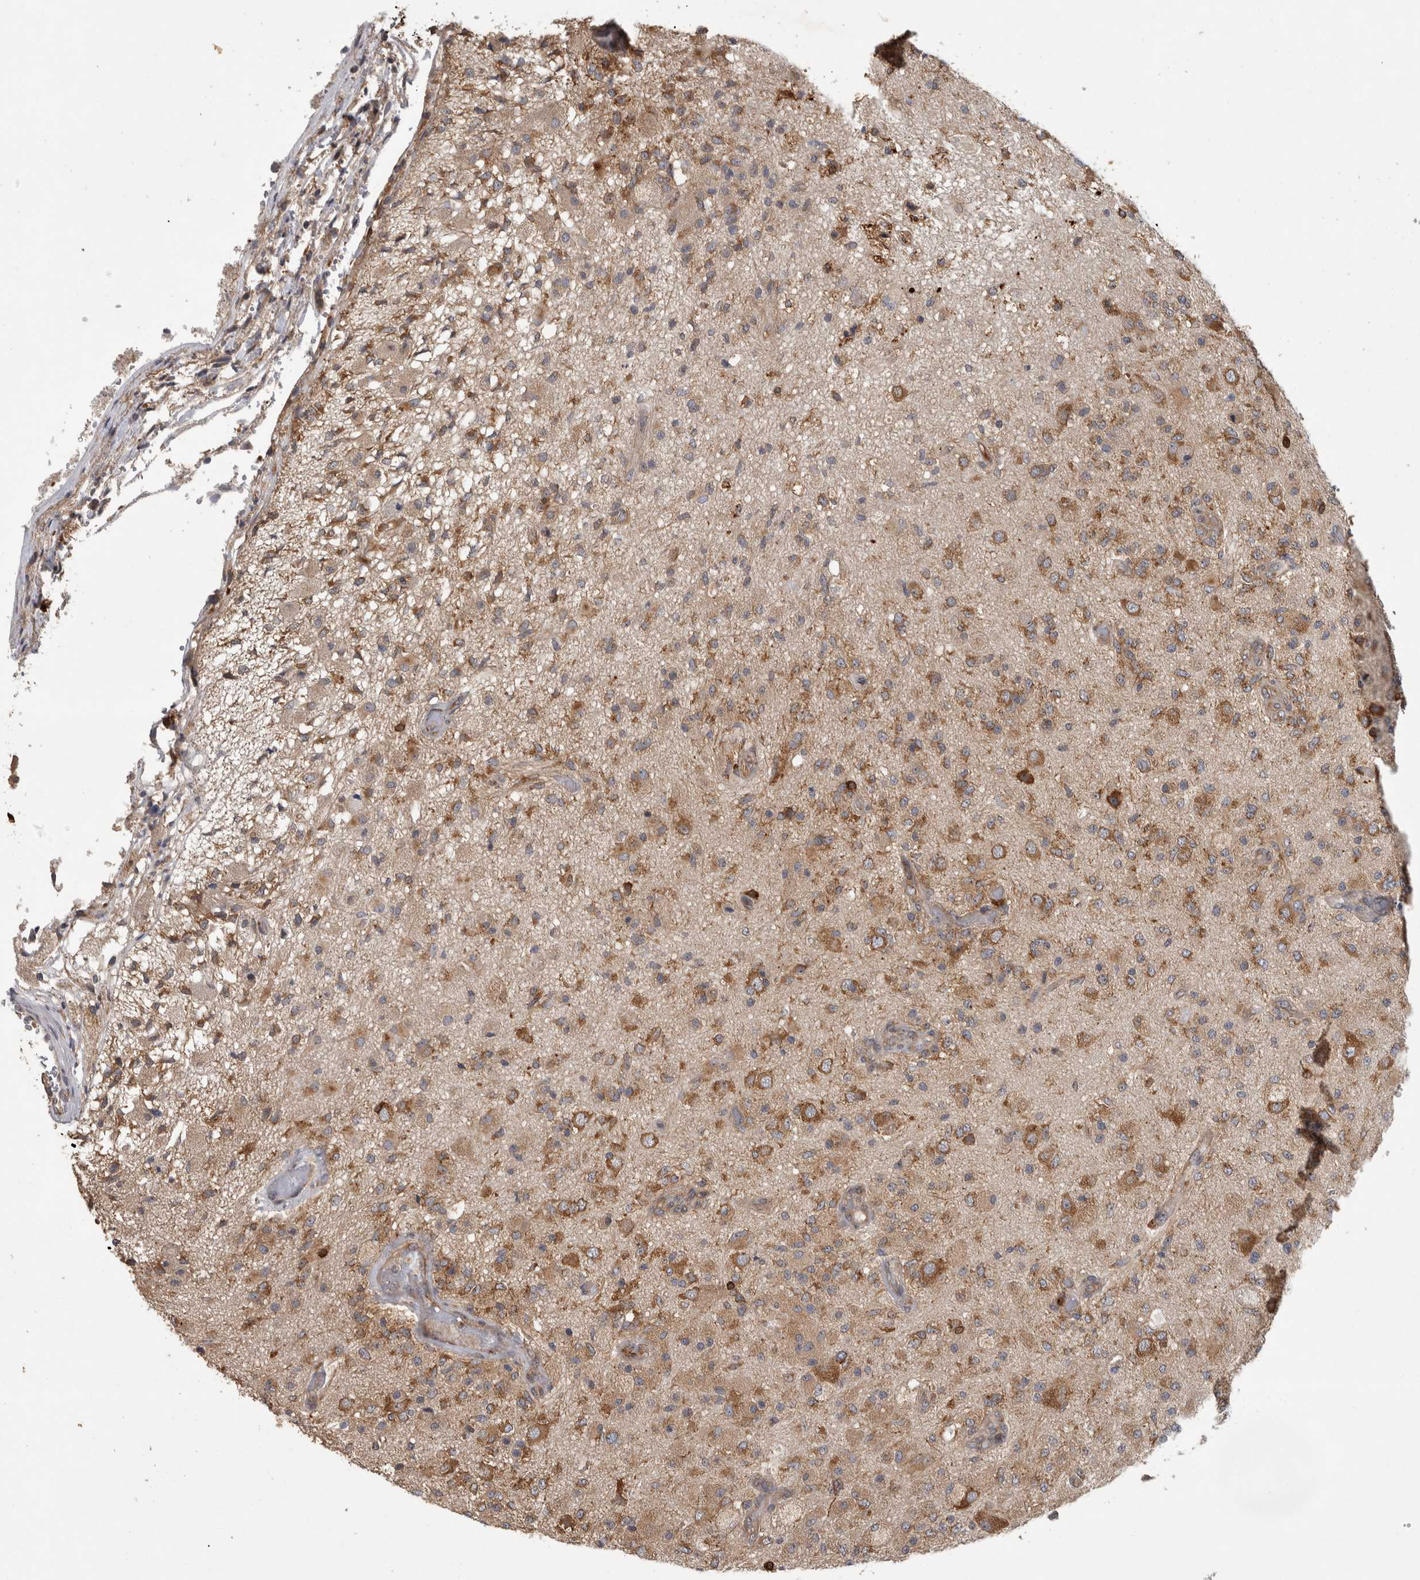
{"staining": {"intensity": "moderate", "quantity": ">75%", "location": "cytoplasmic/membranous"}, "tissue": "glioma", "cell_type": "Tumor cells", "image_type": "cancer", "snomed": [{"axis": "morphology", "description": "Normal tissue, NOS"}, {"axis": "morphology", "description": "Glioma, malignant, High grade"}, {"axis": "topography", "description": "Cerebral cortex"}], "caption": "The immunohistochemical stain shows moderate cytoplasmic/membranous staining in tumor cells of glioma tissue.", "gene": "ATXN2", "patient": {"sex": "male", "age": 77}}